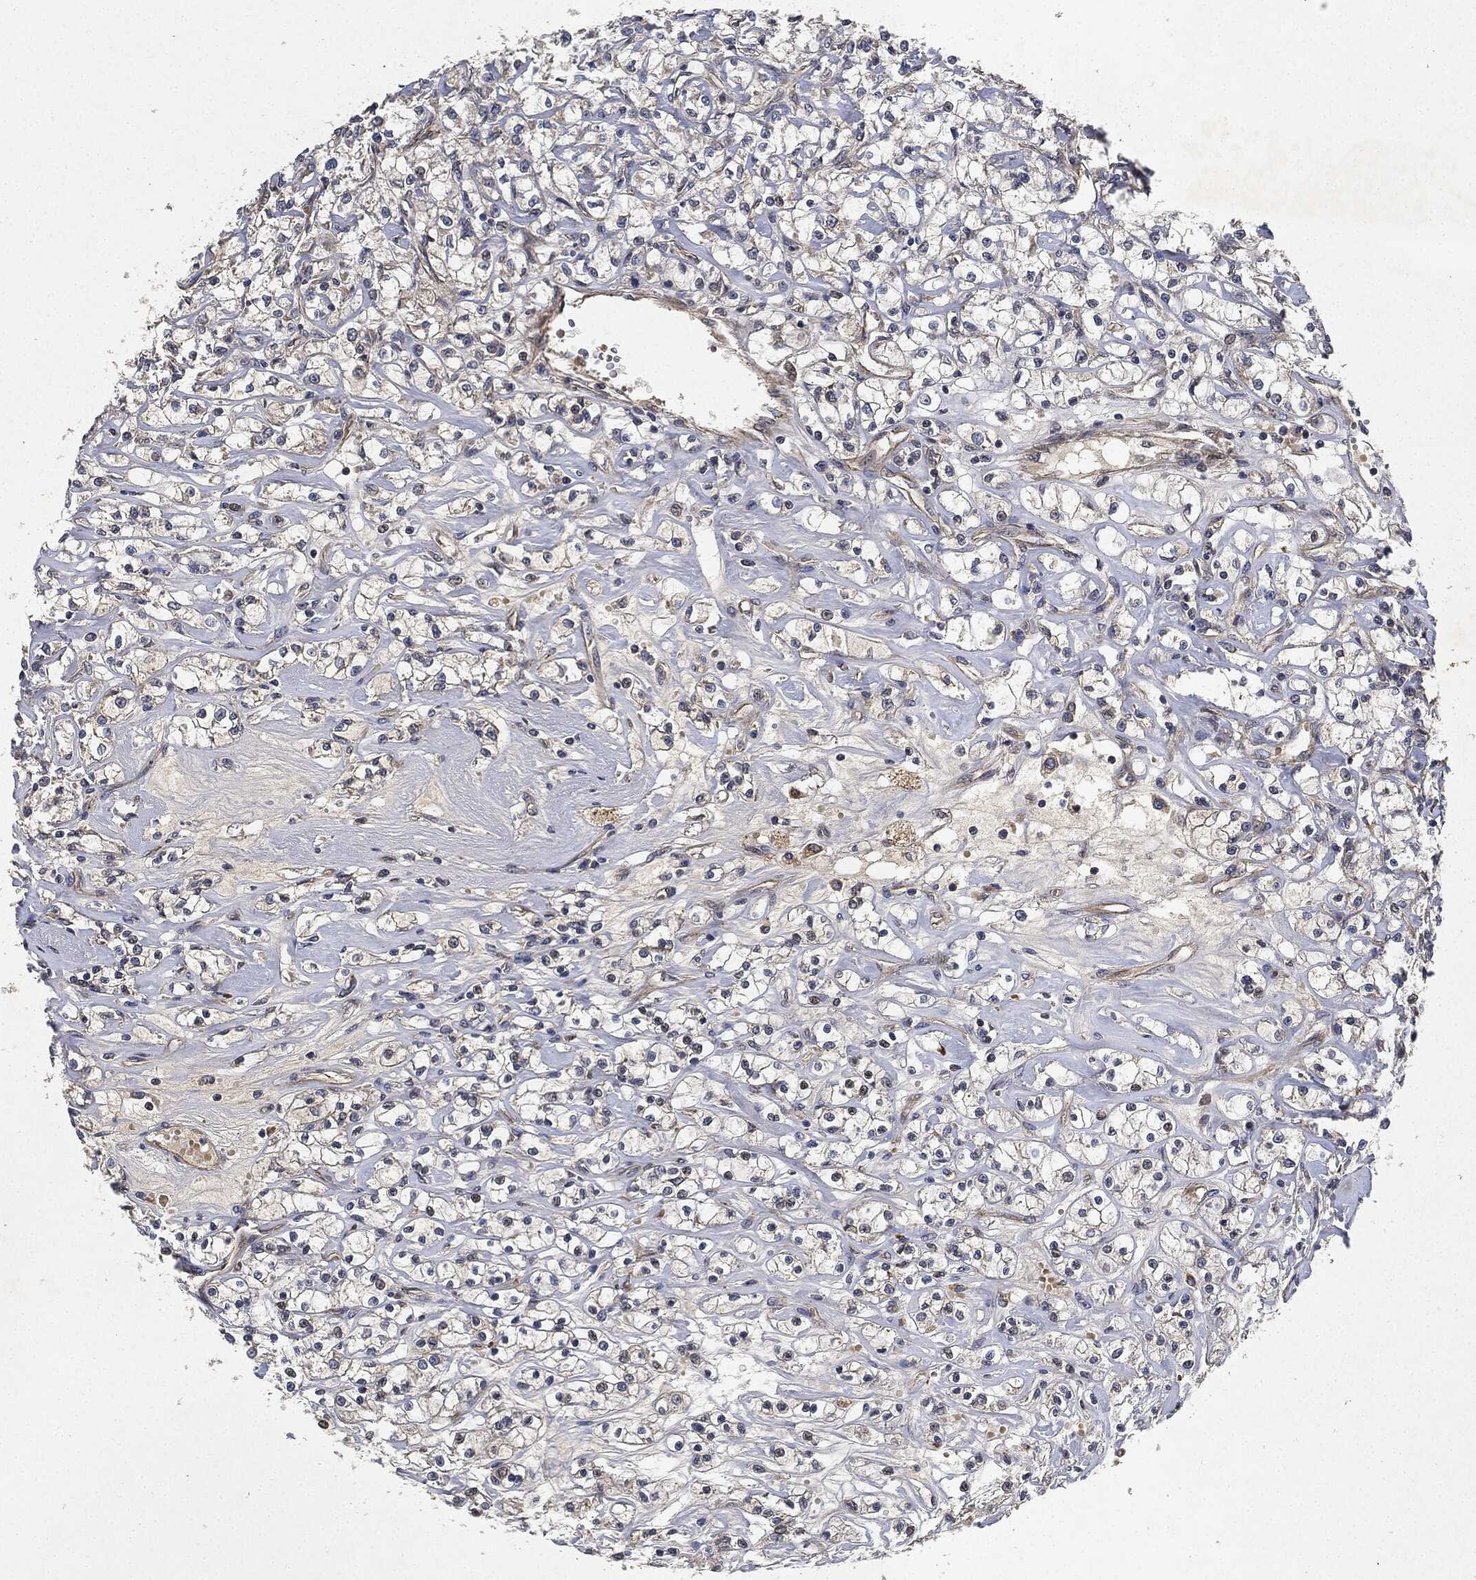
{"staining": {"intensity": "negative", "quantity": "none", "location": "none"}, "tissue": "renal cancer", "cell_type": "Tumor cells", "image_type": "cancer", "snomed": [{"axis": "morphology", "description": "Adenocarcinoma, NOS"}, {"axis": "topography", "description": "Kidney"}], "caption": "IHC micrograph of neoplastic tissue: adenocarcinoma (renal) stained with DAB (3,3'-diaminobenzidine) reveals no significant protein staining in tumor cells. The staining is performed using DAB (3,3'-diaminobenzidine) brown chromogen with nuclei counter-stained in using hematoxylin.", "gene": "MLST8", "patient": {"sex": "female", "age": 59}}